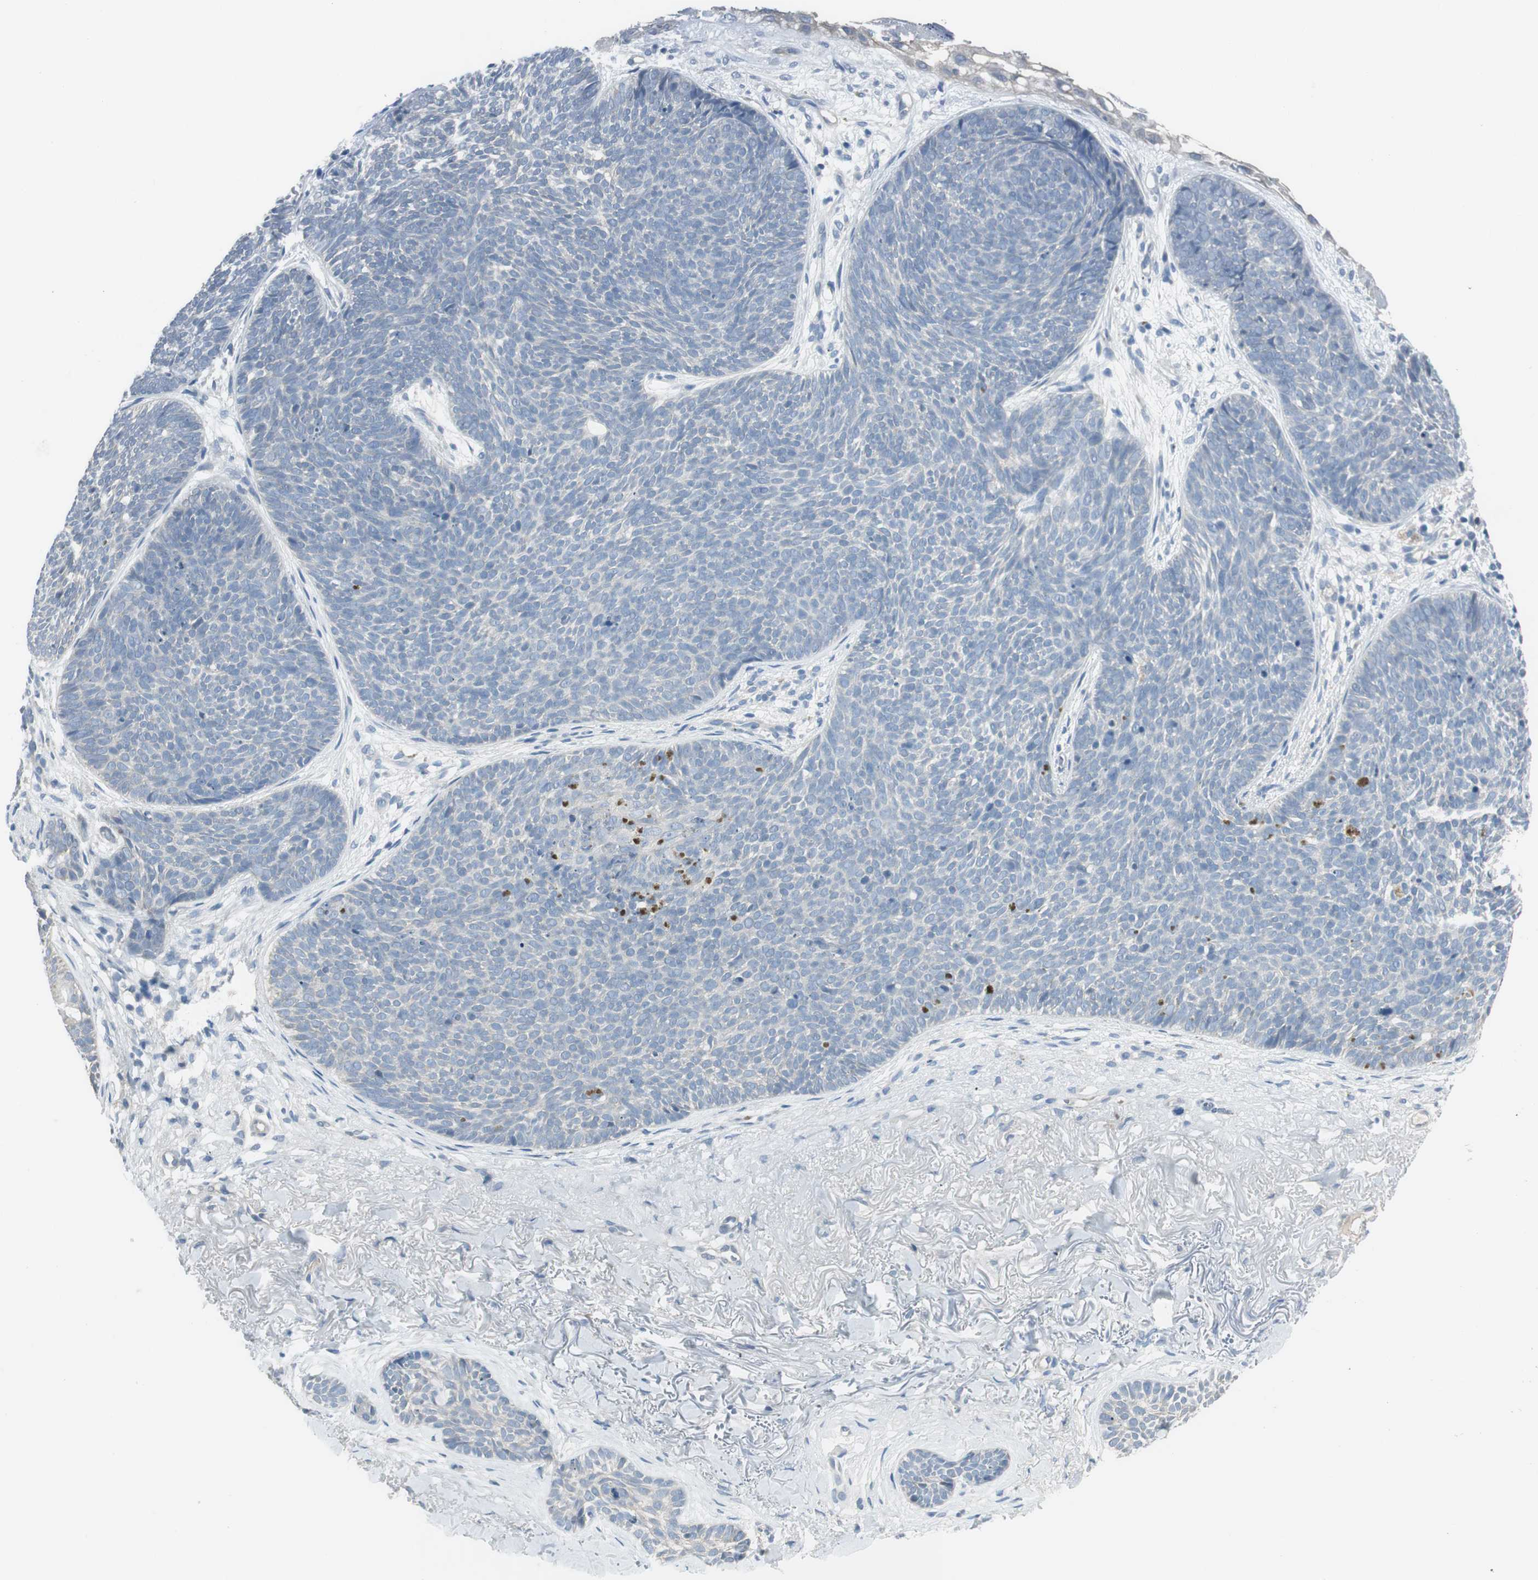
{"staining": {"intensity": "negative", "quantity": "none", "location": "none"}, "tissue": "skin cancer", "cell_type": "Tumor cells", "image_type": "cancer", "snomed": [{"axis": "morphology", "description": "Basal cell carcinoma"}, {"axis": "topography", "description": "Skin"}], "caption": "Skin cancer was stained to show a protein in brown. There is no significant positivity in tumor cells. (DAB (3,3'-diaminobenzidine) immunohistochemistry (IHC) visualized using brightfield microscopy, high magnification).", "gene": "EVA1A", "patient": {"sex": "female", "age": 70}}